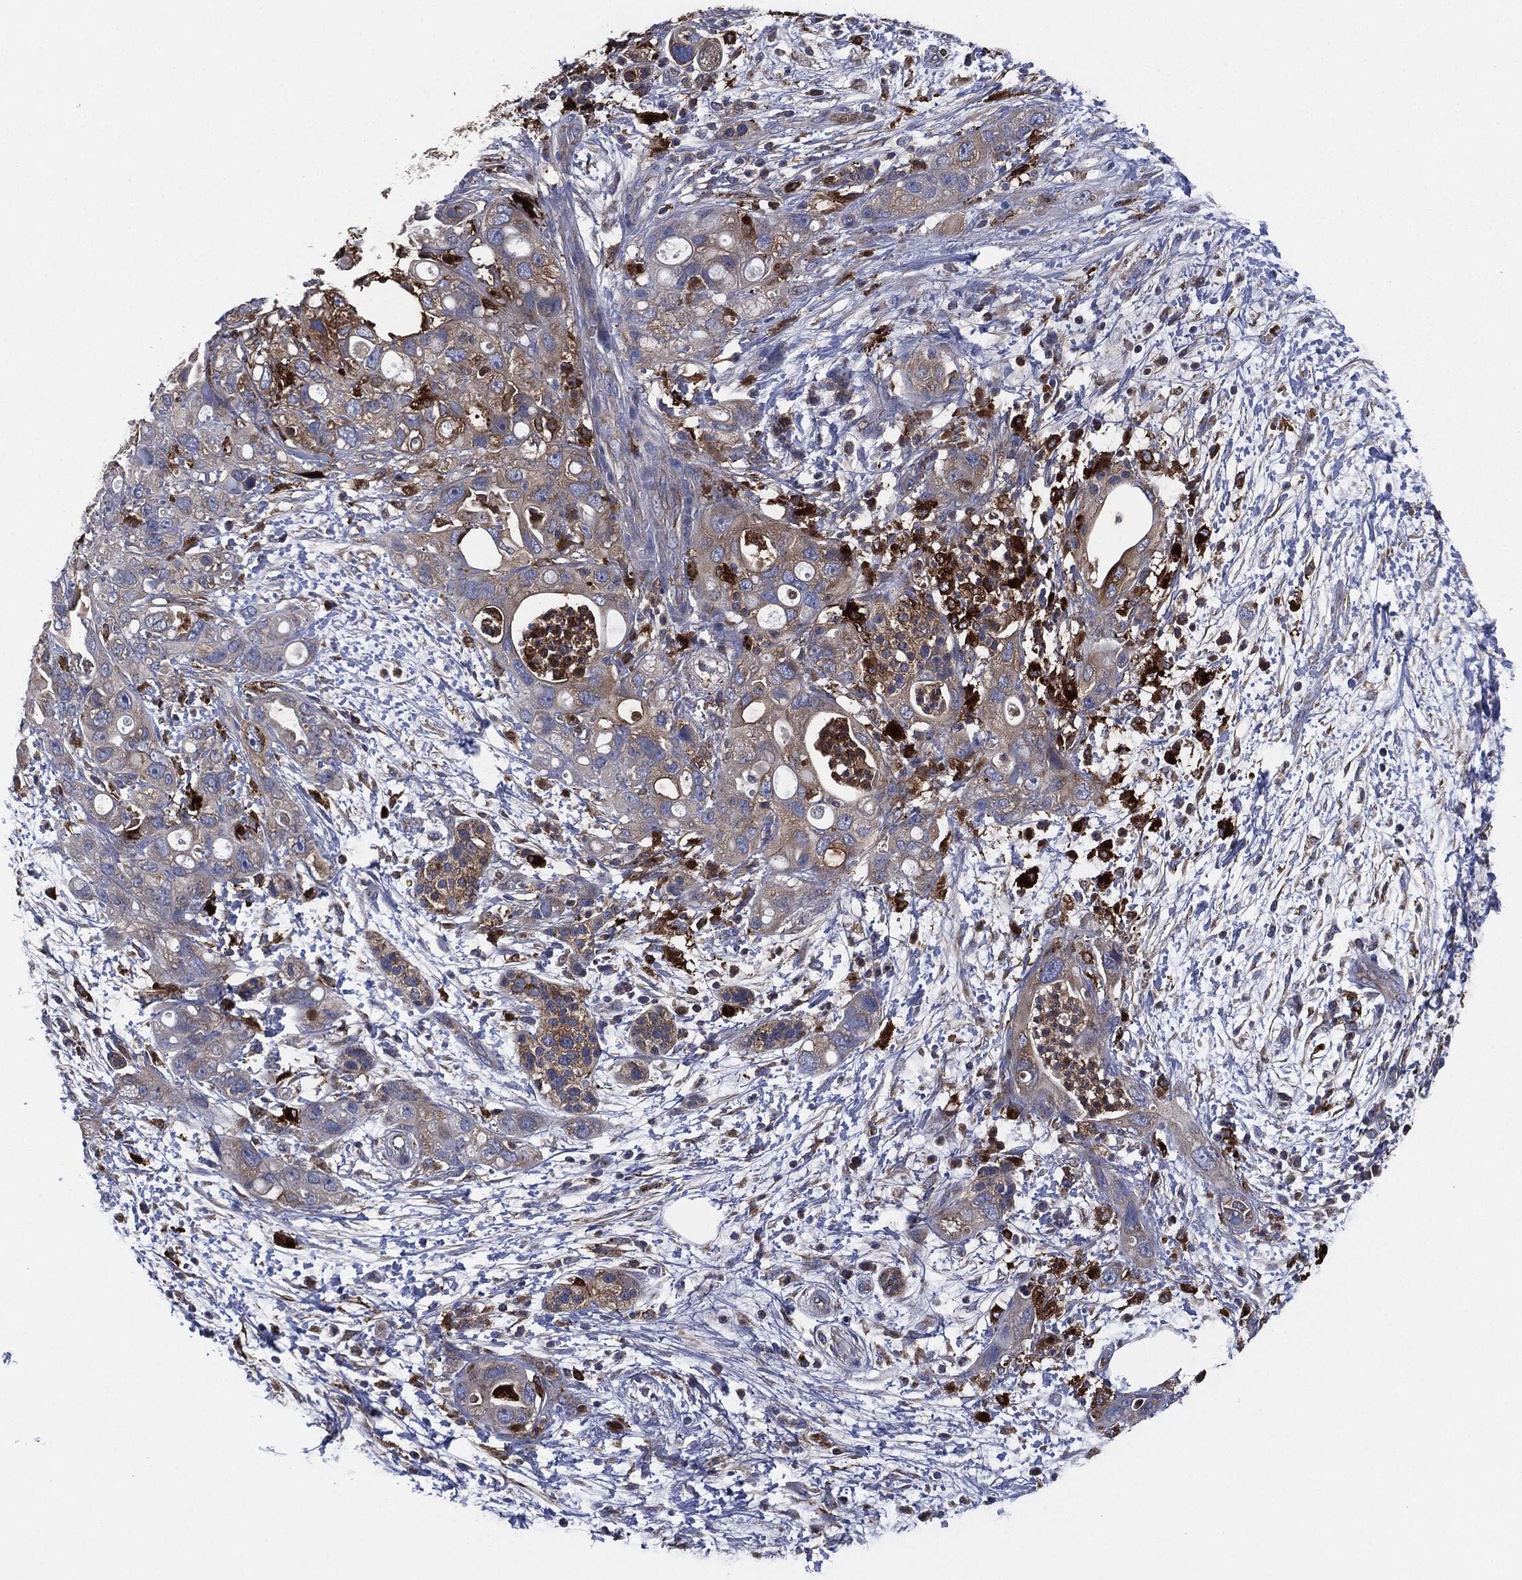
{"staining": {"intensity": "weak", "quantity": "25%-75%", "location": "cytoplasmic/membranous"}, "tissue": "pancreatic cancer", "cell_type": "Tumor cells", "image_type": "cancer", "snomed": [{"axis": "morphology", "description": "Adenocarcinoma, NOS"}, {"axis": "topography", "description": "Pancreas"}], "caption": "A brown stain labels weak cytoplasmic/membranous expression of a protein in pancreatic cancer (adenocarcinoma) tumor cells. (DAB (3,3'-diaminobenzidine) = brown stain, brightfield microscopy at high magnification).", "gene": "TMEM11", "patient": {"sex": "female", "age": 72}}